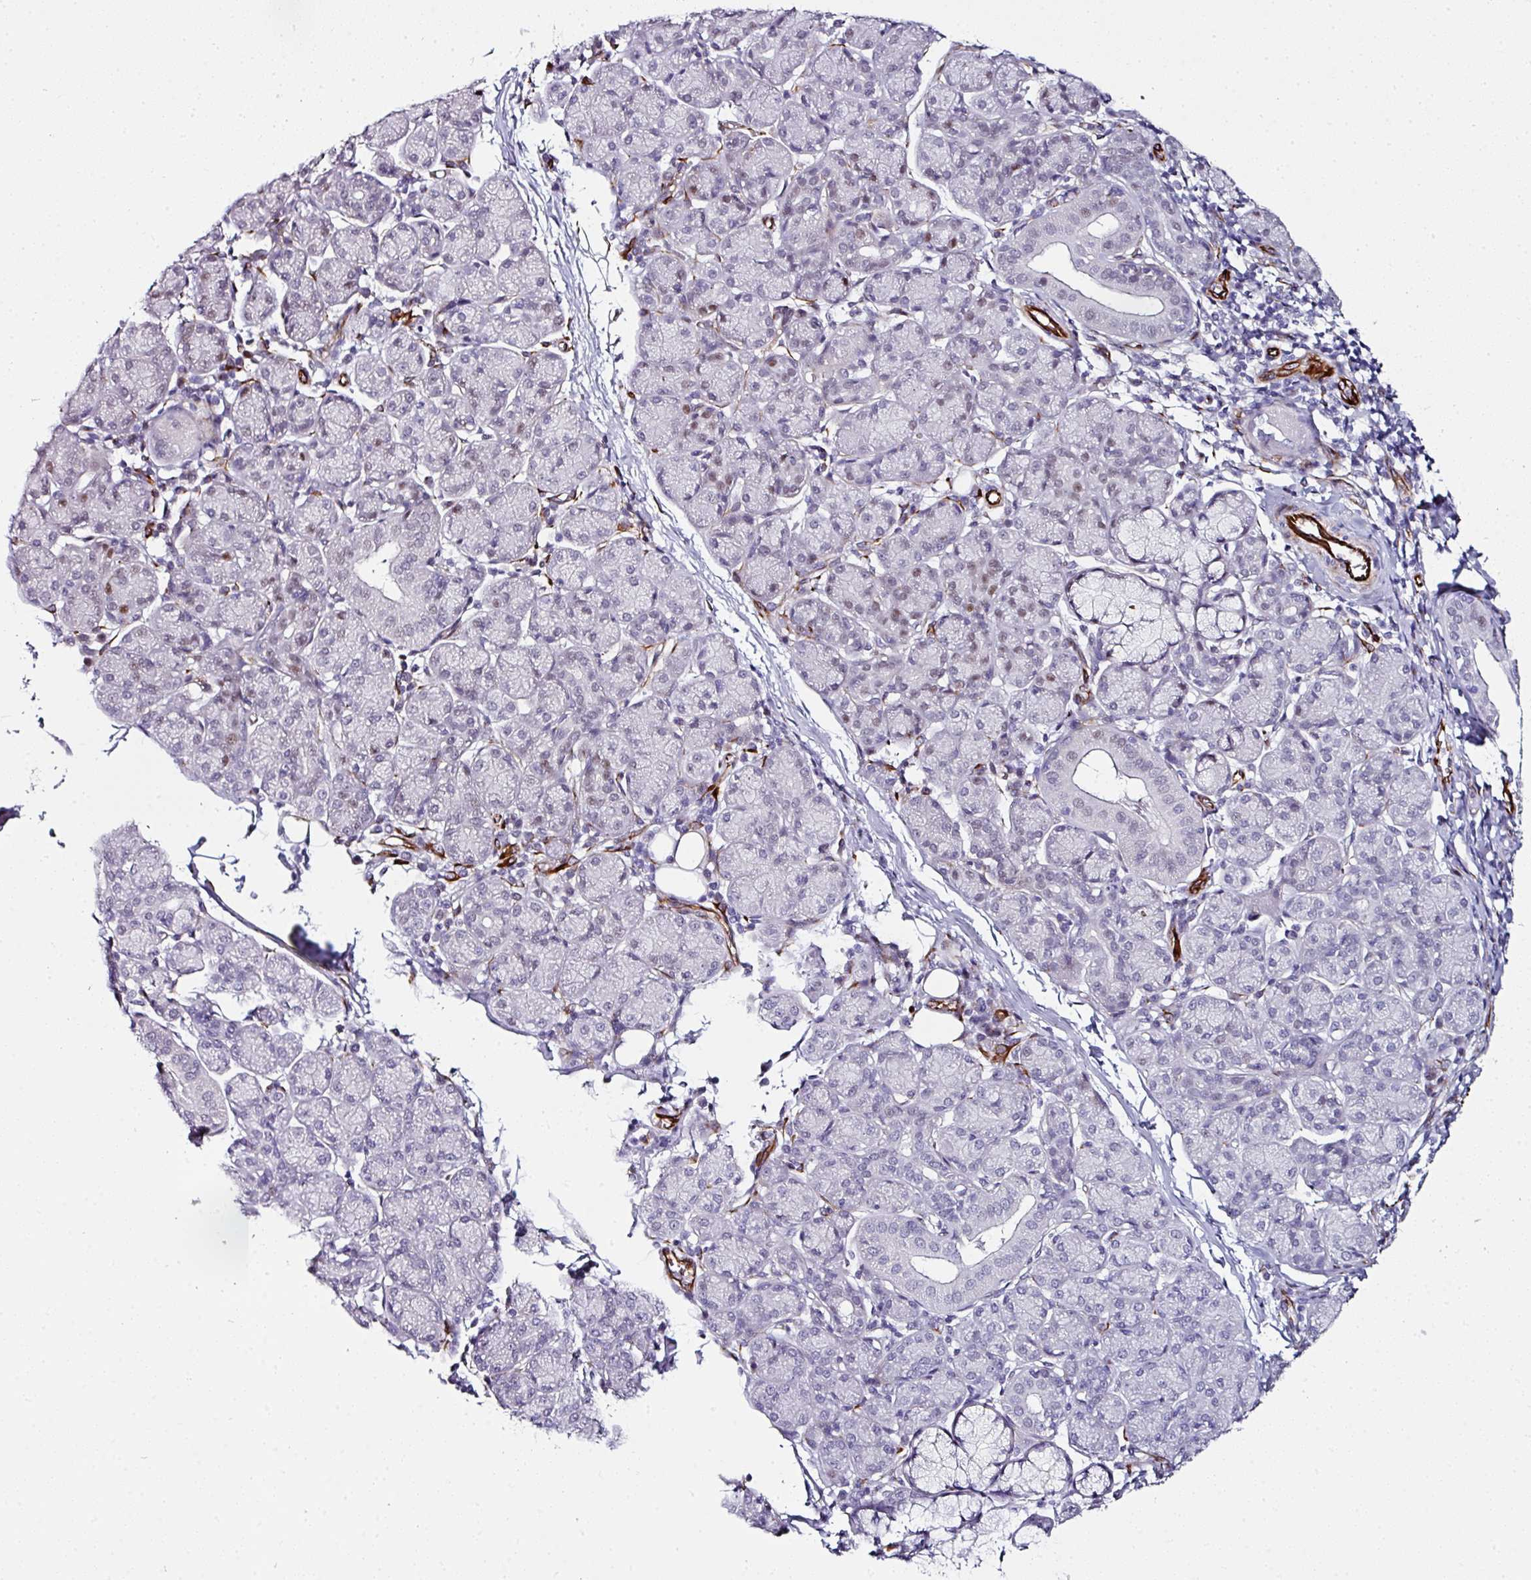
{"staining": {"intensity": "negative", "quantity": "none", "location": "none"}, "tissue": "salivary gland", "cell_type": "Glandular cells", "image_type": "normal", "snomed": [{"axis": "morphology", "description": "Normal tissue, NOS"}, {"axis": "morphology", "description": "Inflammation, NOS"}, {"axis": "topography", "description": "Lymph node"}, {"axis": "topography", "description": "Salivary gland"}], "caption": "This is an immunohistochemistry micrograph of unremarkable human salivary gland. There is no positivity in glandular cells.", "gene": "TMPRSS9", "patient": {"sex": "male", "age": 3}}